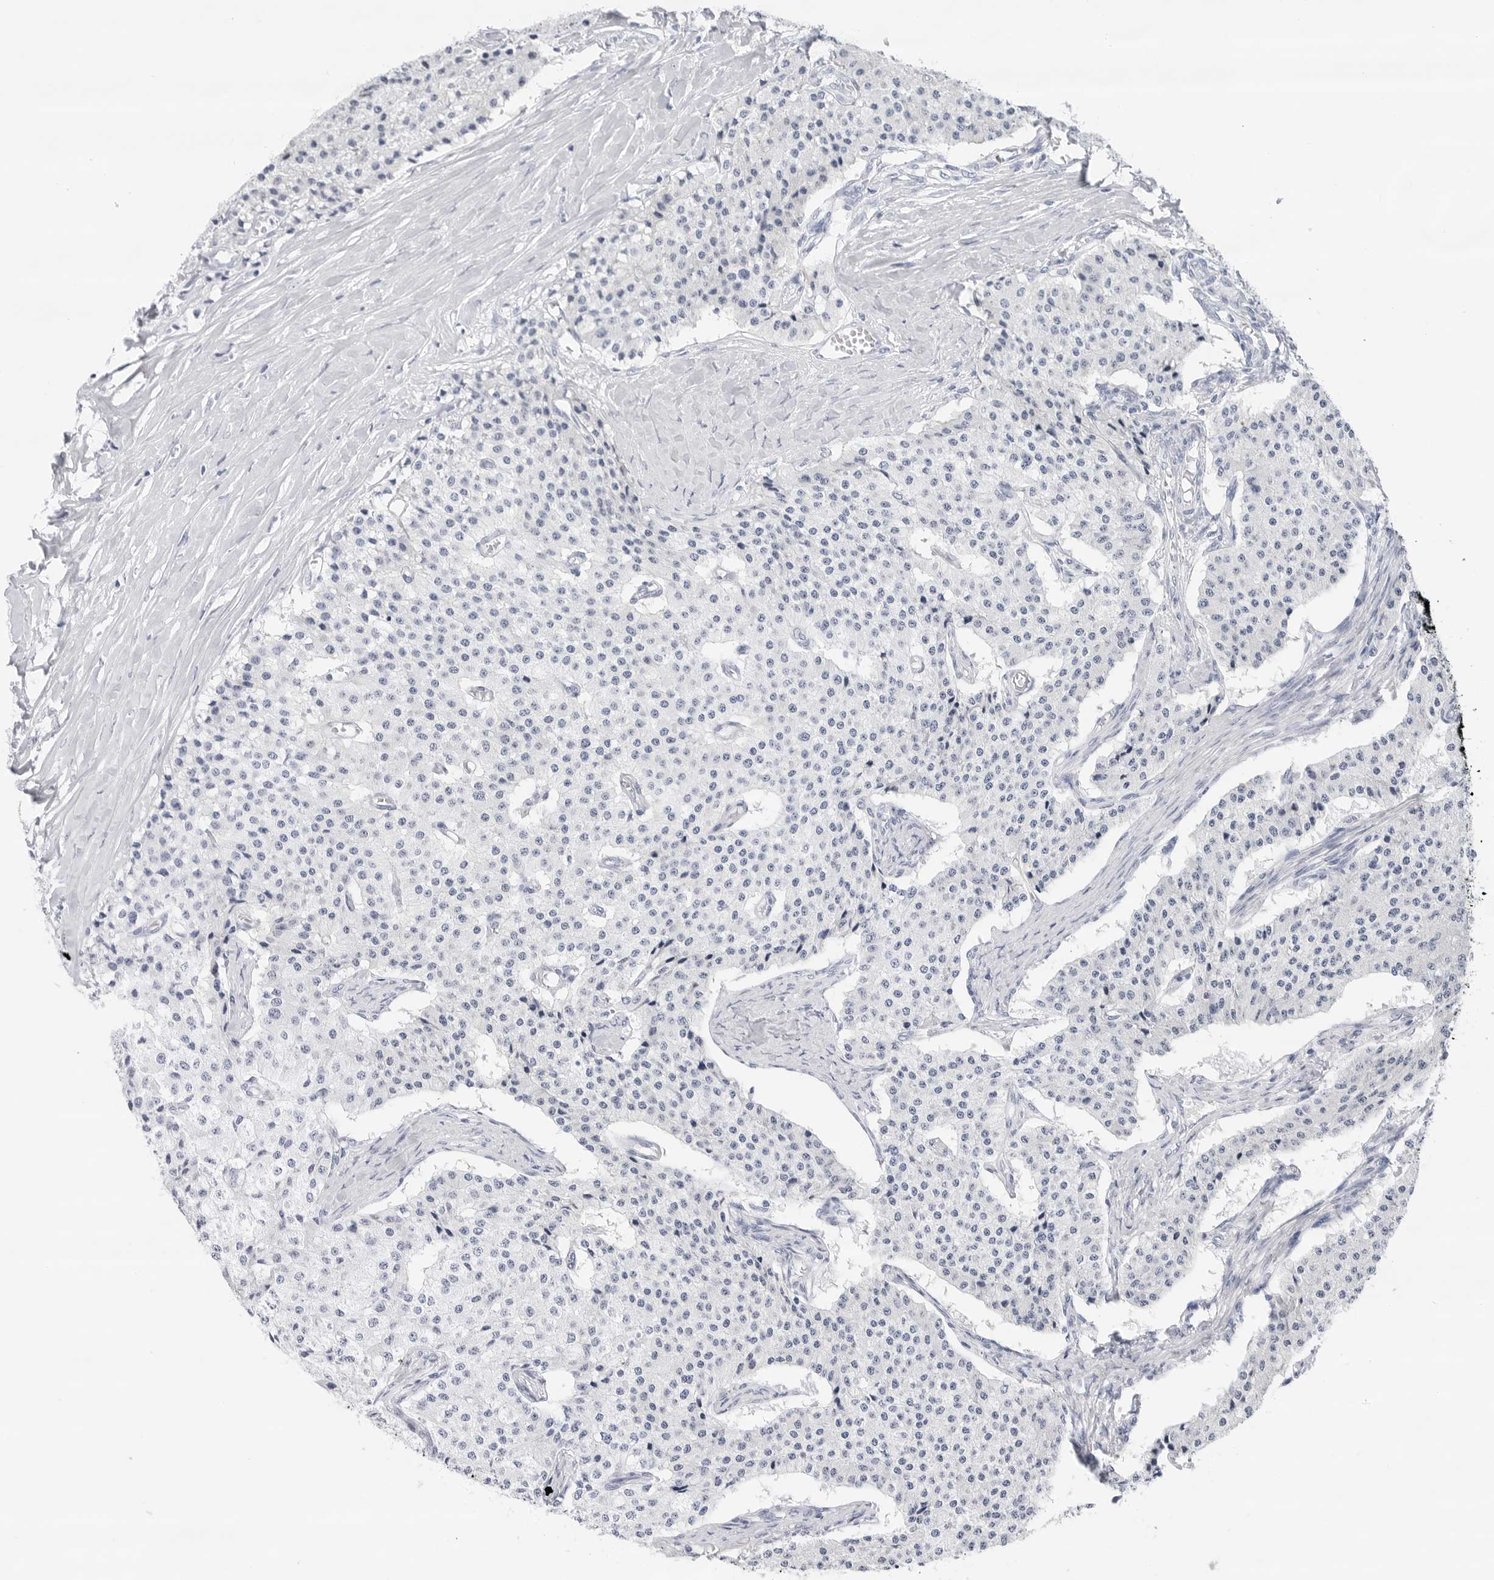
{"staining": {"intensity": "negative", "quantity": "none", "location": "none"}, "tissue": "carcinoid", "cell_type": "Tumor cells", "image_type": "cancer", "snomed": [{"axis": "morphology", "description": "Carcinoid, malignant, NOS"}, {"axis": "topography", "description": "Colon"}], "caption": "This is an immunohistochemistry micrograph of human malignant carcinoid. There is no staining in tumor cells.", "gene": "SLC19A1", "patient": {"sex": "female", "age": 52}}